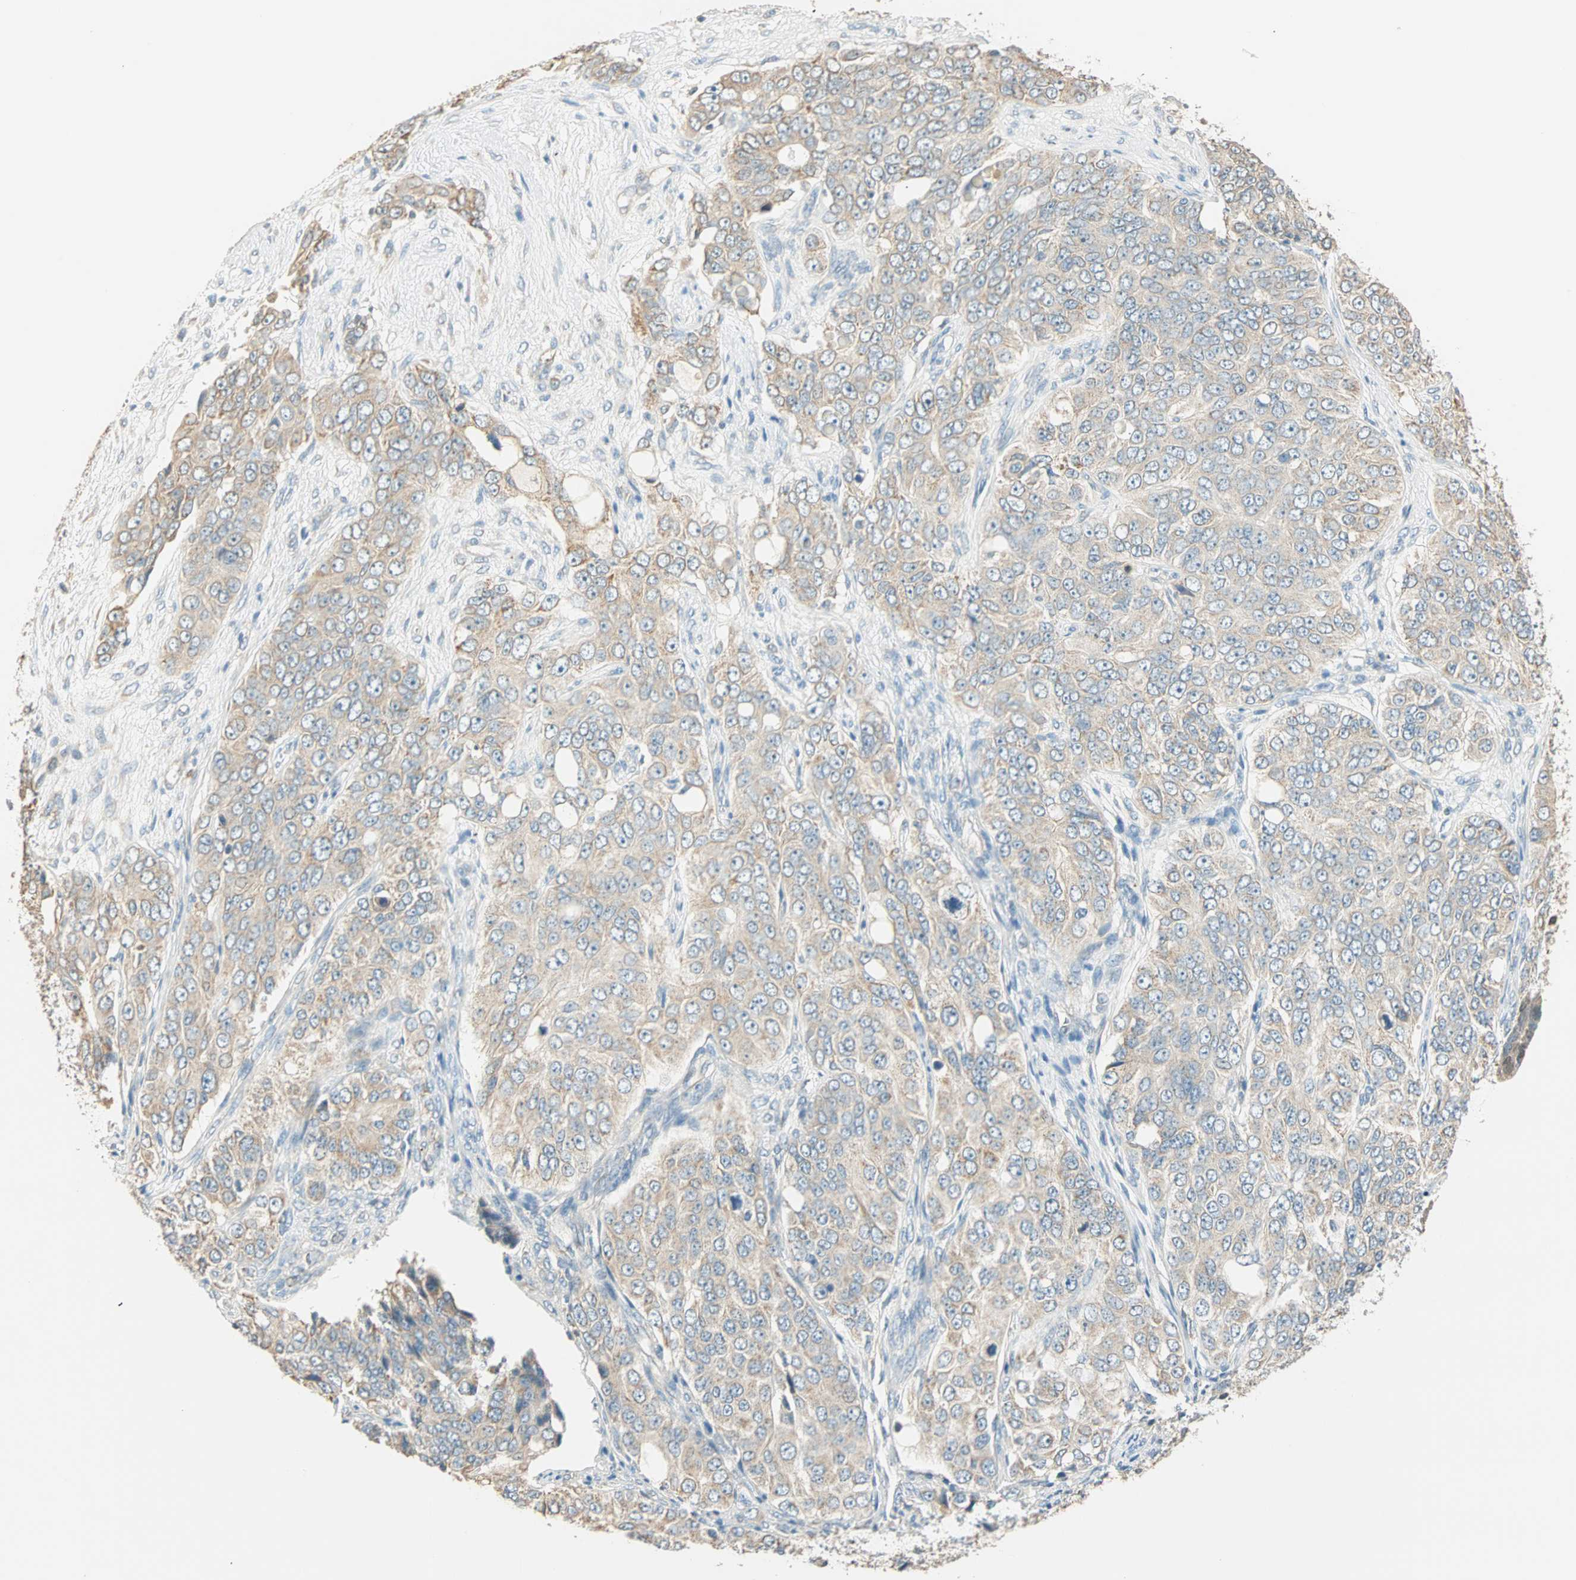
{"staining": {"intensity": "weak", "quantity": ">75%", "location": "cytoplasmic/membranous"}, "tissue": "ovarian cancer", "cell_type": "Tumor cells", "image_type": "cancer", "snomed": [{"axis": "morphology", "description": "Carcinoma, endometroid"}, {"axis": "topography", "description": "Ovary"}], "caption": "Immunohistochemical staining of human endometroid carcinoma (ovarian) displays low levels of weak cytoplasmic/membranous protein staining in approximately >75% of tumor cells. The protein is stained brown, and the nuclei are stained in blue (DAB (3,3'-diaminobenzidine) IHC with brightfield microscopy, high magnification).", "gene": "RAD18", "patient": {"sex": "female", "age": 51}}